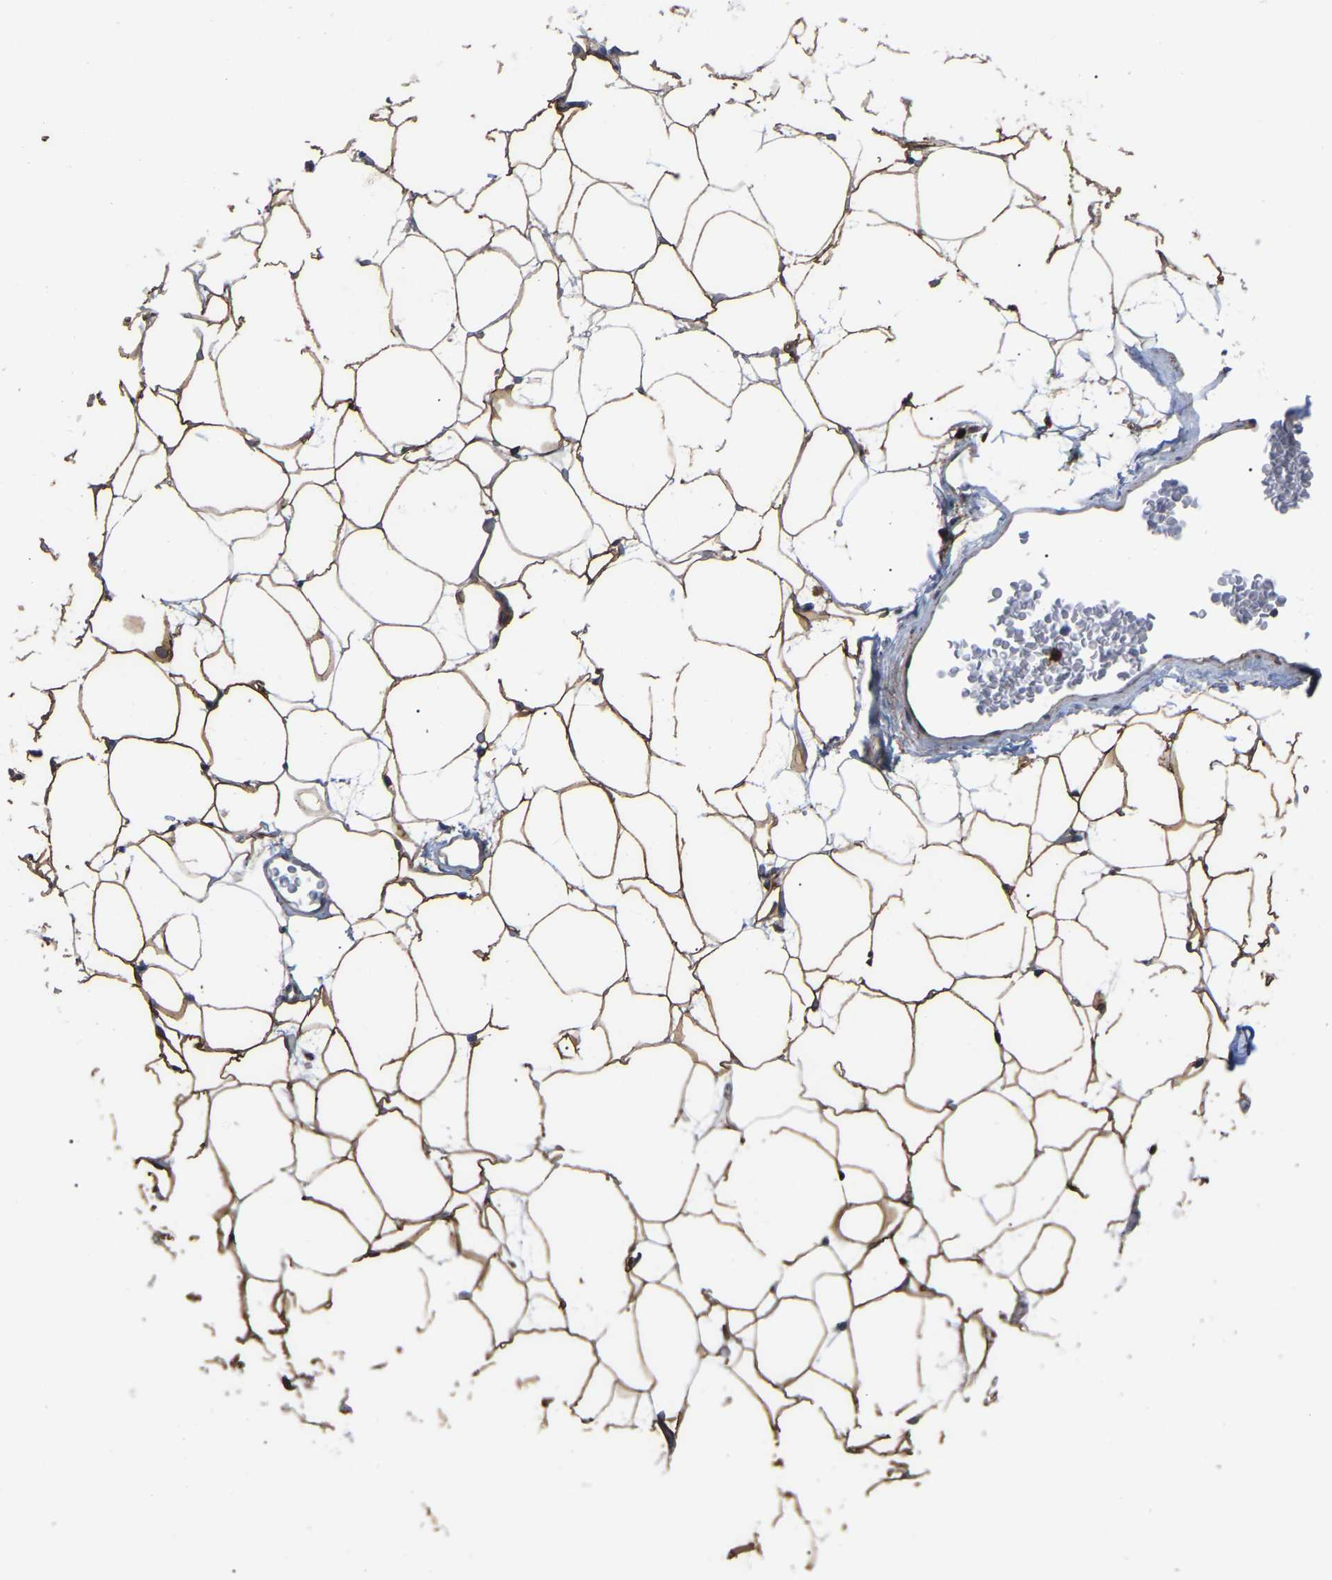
{"staining": {"intensity": "strong", "quantity": ">75%", "location": "cytoplasmic/membranous"}, "tissue": "adipose tissue", "cell_type": "Adipocytes", "image_type": "normal", "snomed": [{"axis": "morphology", "description": "Normal tissue, NOS"}, {"axis": "topography", "description": "Breast"}, {"axis": "topography", "description": "Soft tissue"}], "caption": "Protein staining of benign adipose tissue exhibits strong cytoplasmic/membranous expression in about >75% of adipocytes.", "gene": "CIT", "patient": {"sex": "female", "age": 75}}